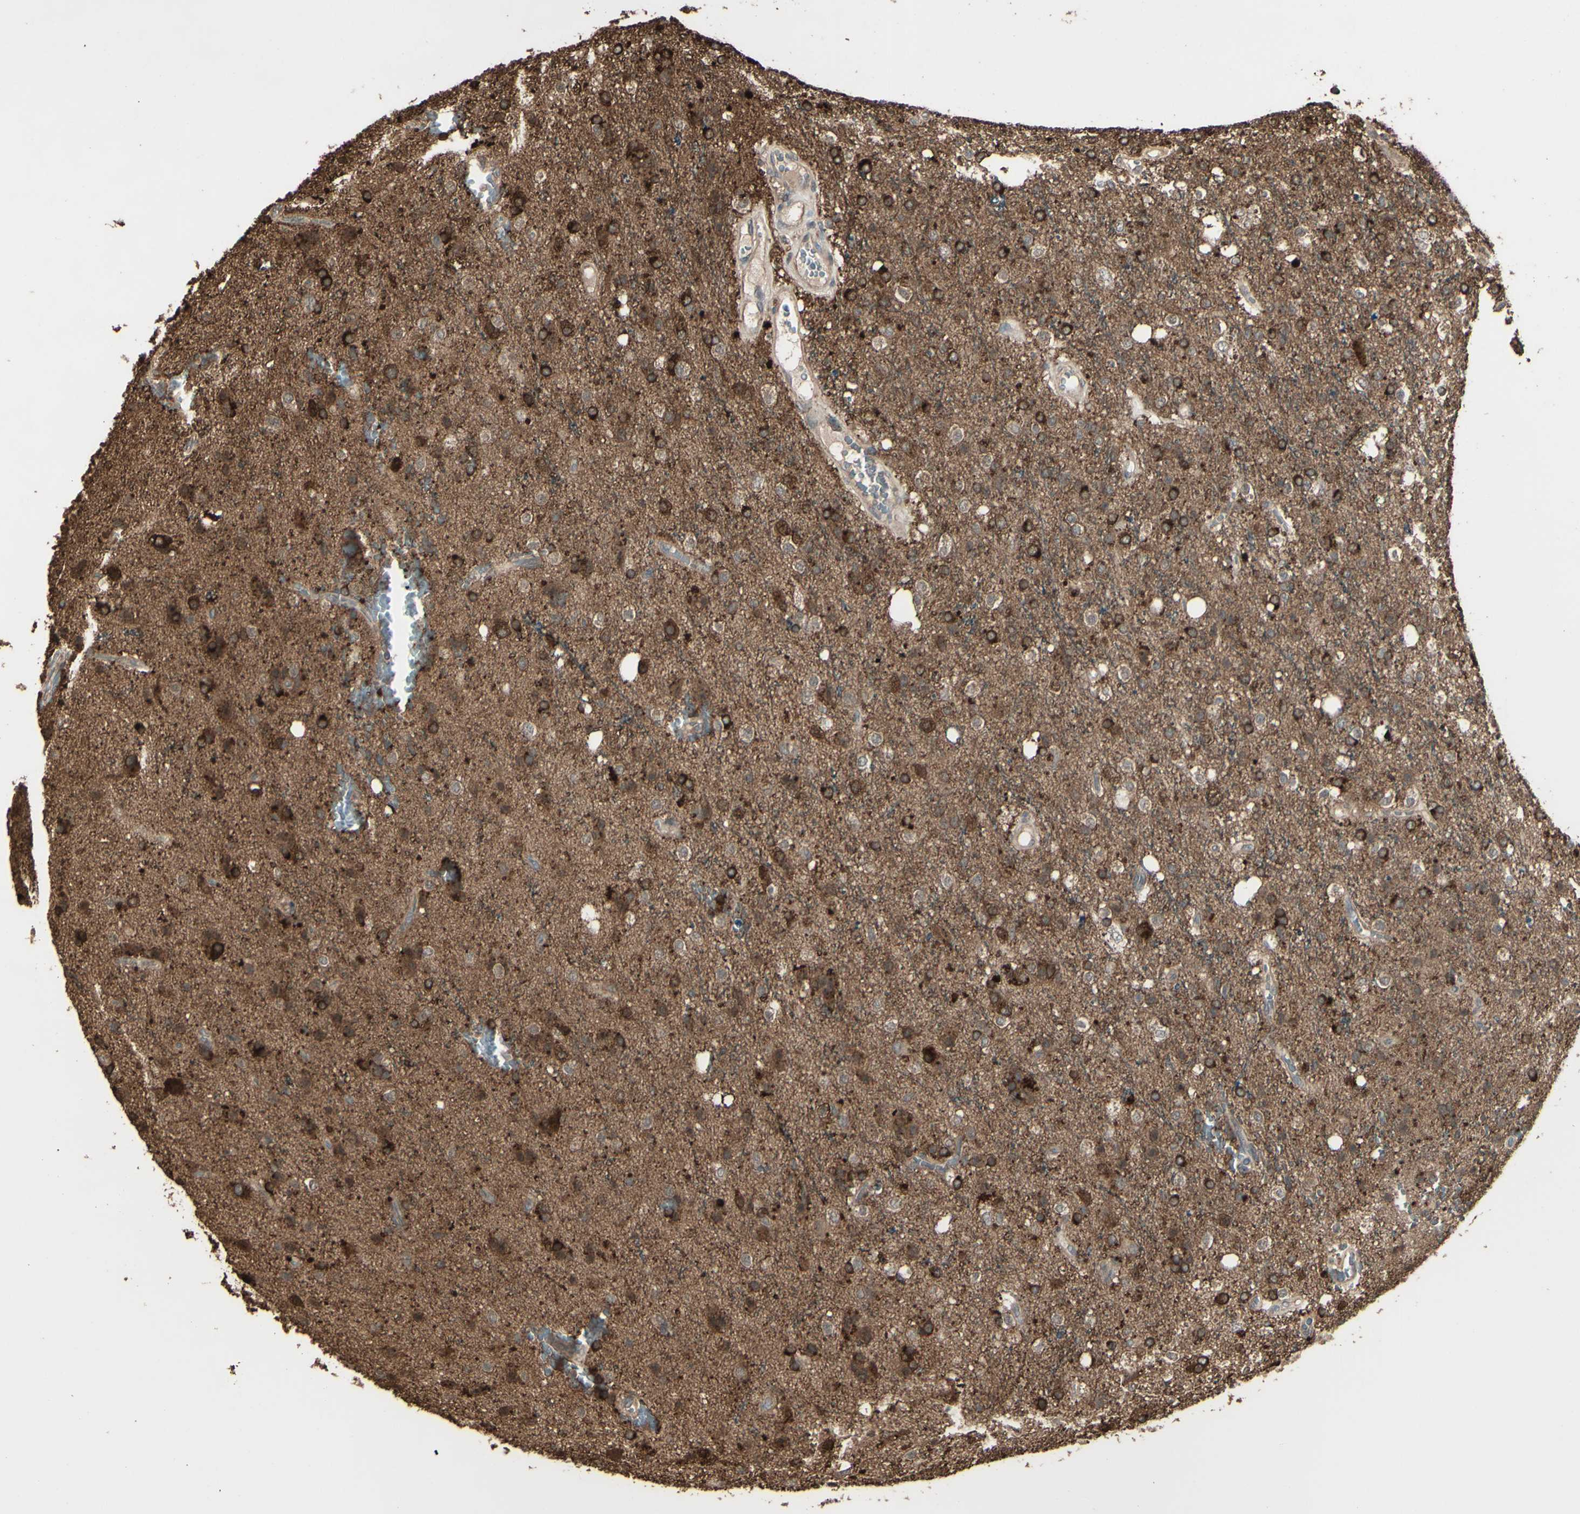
{"staining": {"intensity": "strong", "quantity": "25%-75%", "location": "cytoplasmic/membranous"}, "tissue": "glioma", "cell_type": "Tumor cells", "image_type": "cancer", "snomed": [{"axis": "morphology", "description": "Glioma, malignant, High grade"}, {"axis": "topography", "description": "Brain"}], "caption": "Immunohistochemistry micrograph of neoplastic tissue: human glioma stained using immunohistochemistry (IHC) exhibits high levels of strong protein expression localized specifically in the cytoplasmic/membranous of tumor cells, appearing as a cytoplasmic/membranous brown color.", "gene": "GNAS", "patient": {"sex": "male", "age": 47}}